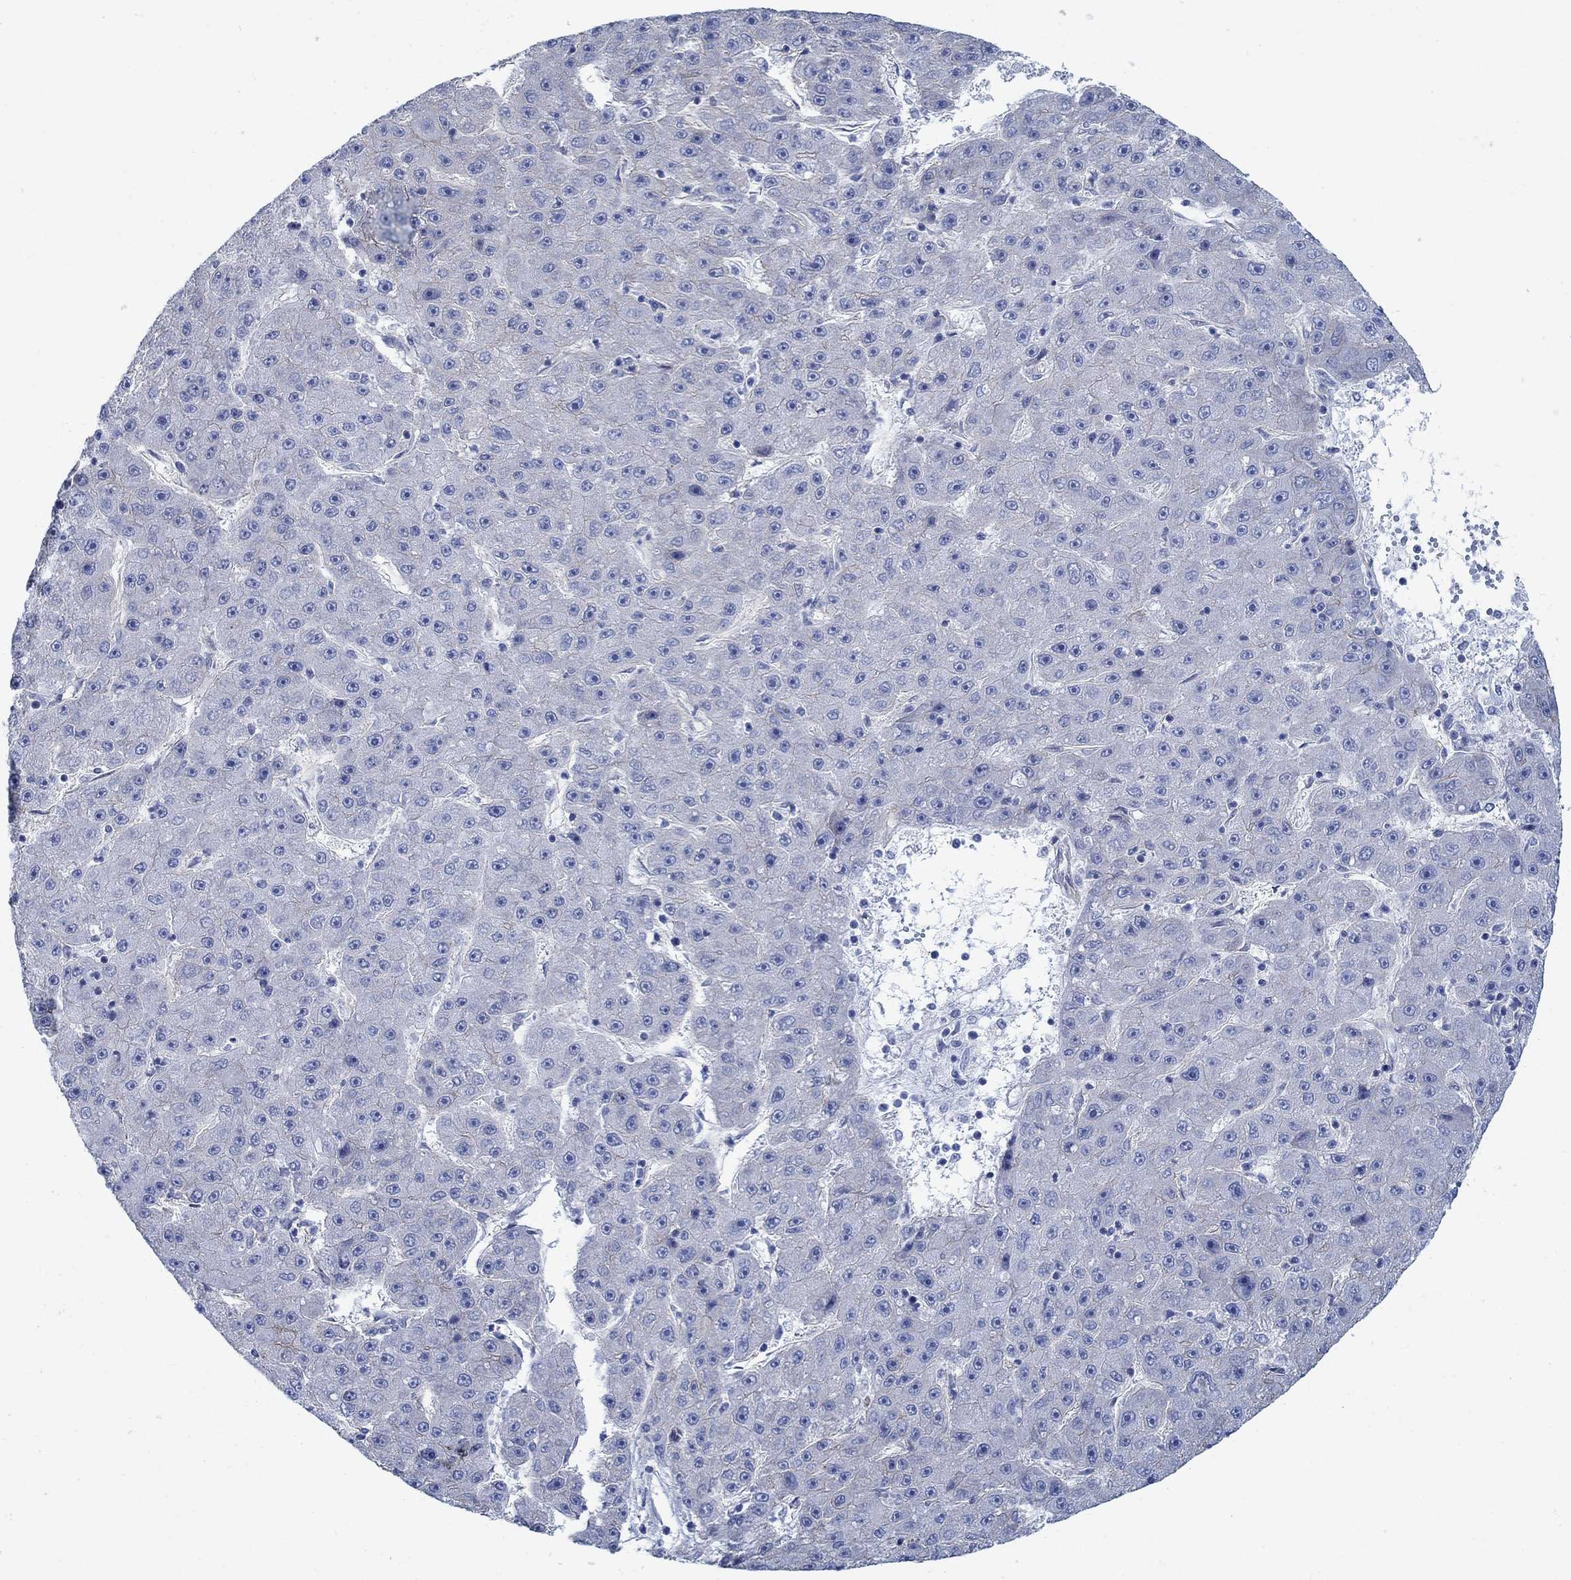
{"staining": {"intensity": "negative", "quantity": "none", "location": "none"}, "tissue": "liver cancer", "cell_type": "Tumor cells", "image_type": "cancer", "snomed": [{"axis": "morphology", "description": "Carcinoma, Hepatocellular, NOS"}, {"axis": "topography", "description": "Liver"}], "caption": "Hepatocellular carcinoma (liver) was stained to show a protein in brown. There is no significant staining in tumor cells.", "gene": "TMEM198", "patient": {"sex": "male", "age": 67}}